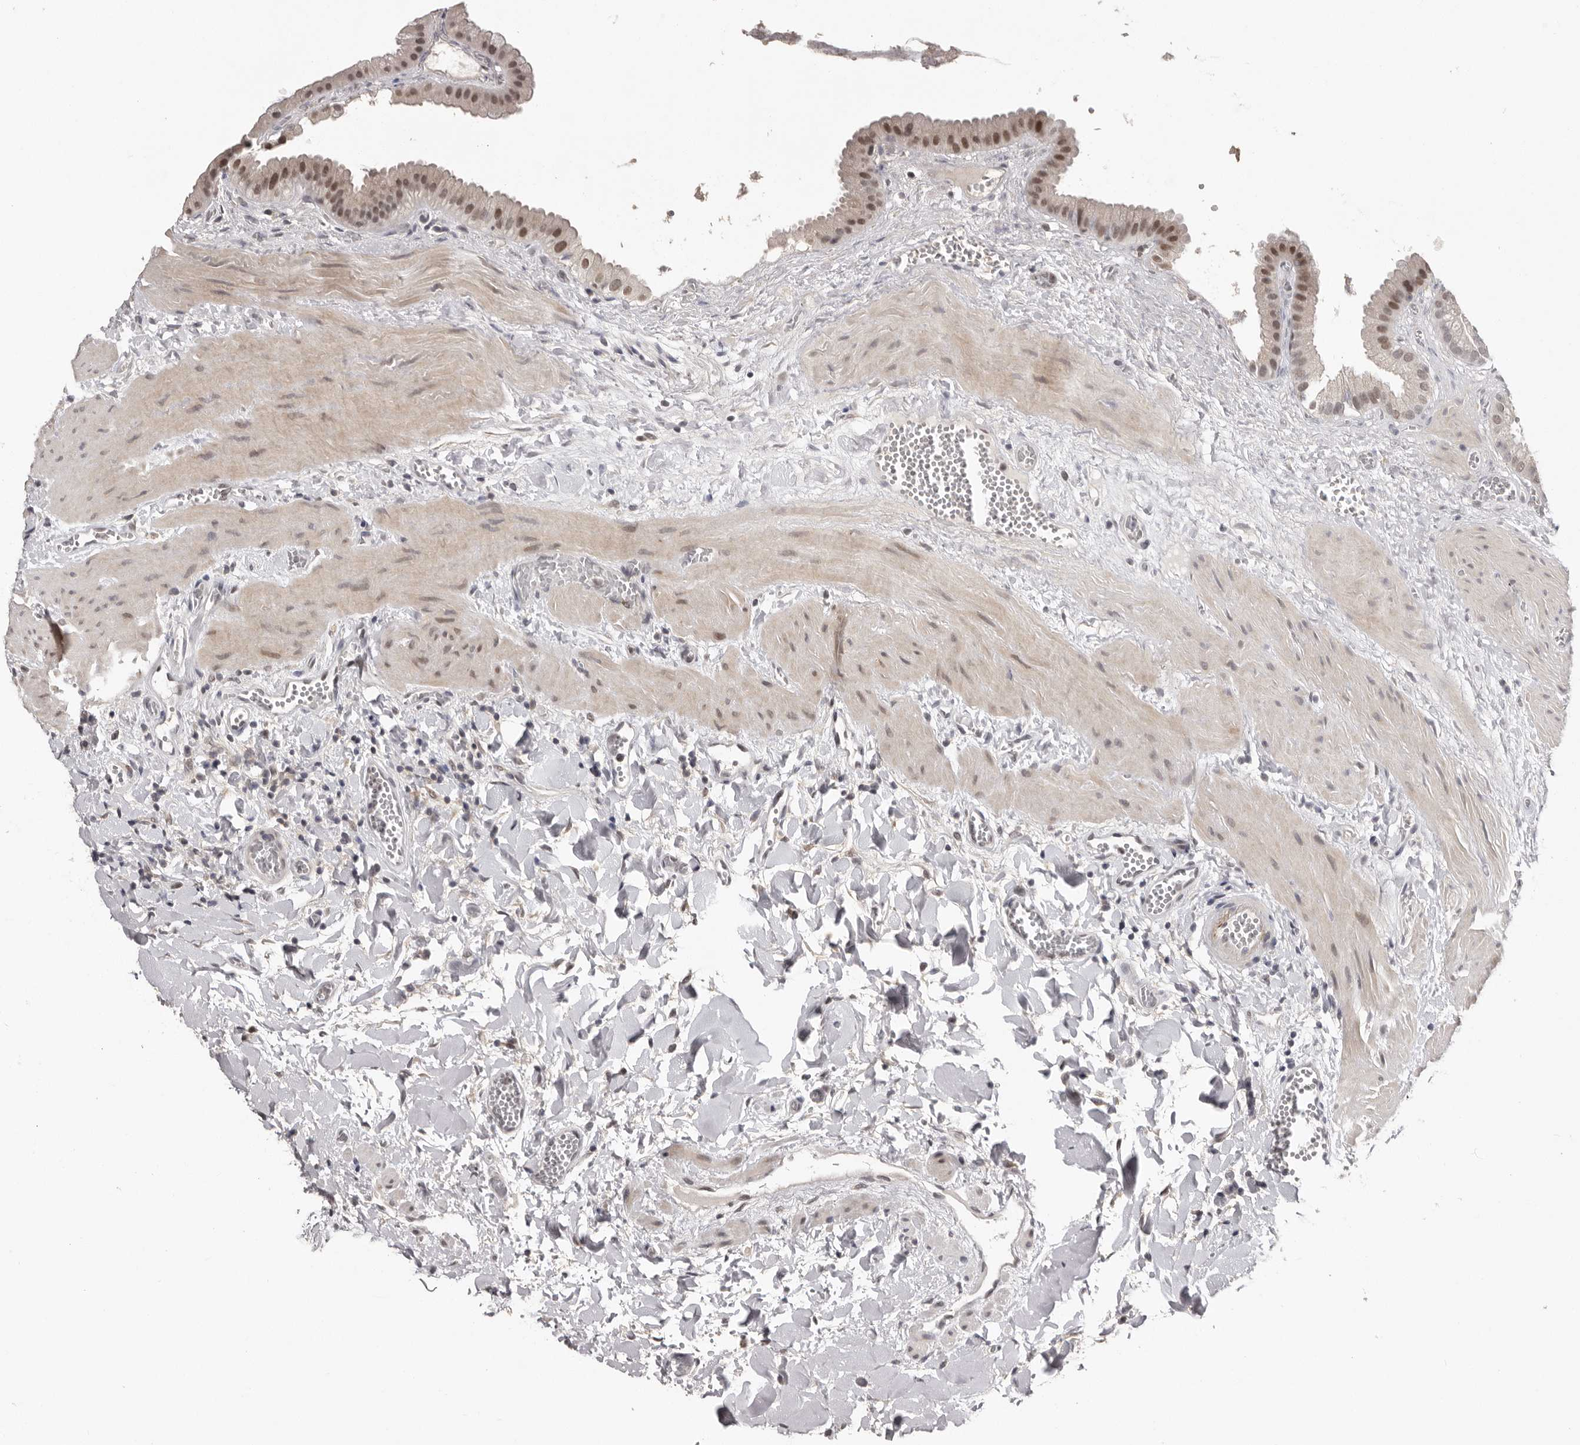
{"staining": {"intensity": "moderate", "quantity": ">75%", "location": "nuclear"}, "tissue": "gallbladder", "cell_type": "Glandular cells", "image_type": "normal", "snomed": [{"axis": "morphology", "description": "Normal tissue, NOS"}, {"axis": "topography", "description": "Gallbladder"}], "caption": "Human gallbladder stained for a protein (brown) reveals moderate nuclear positive positivity in approximately >75% of glandular cells.", "gene": "SRCAP", "patient": {"sex": "male", "age": 55}}